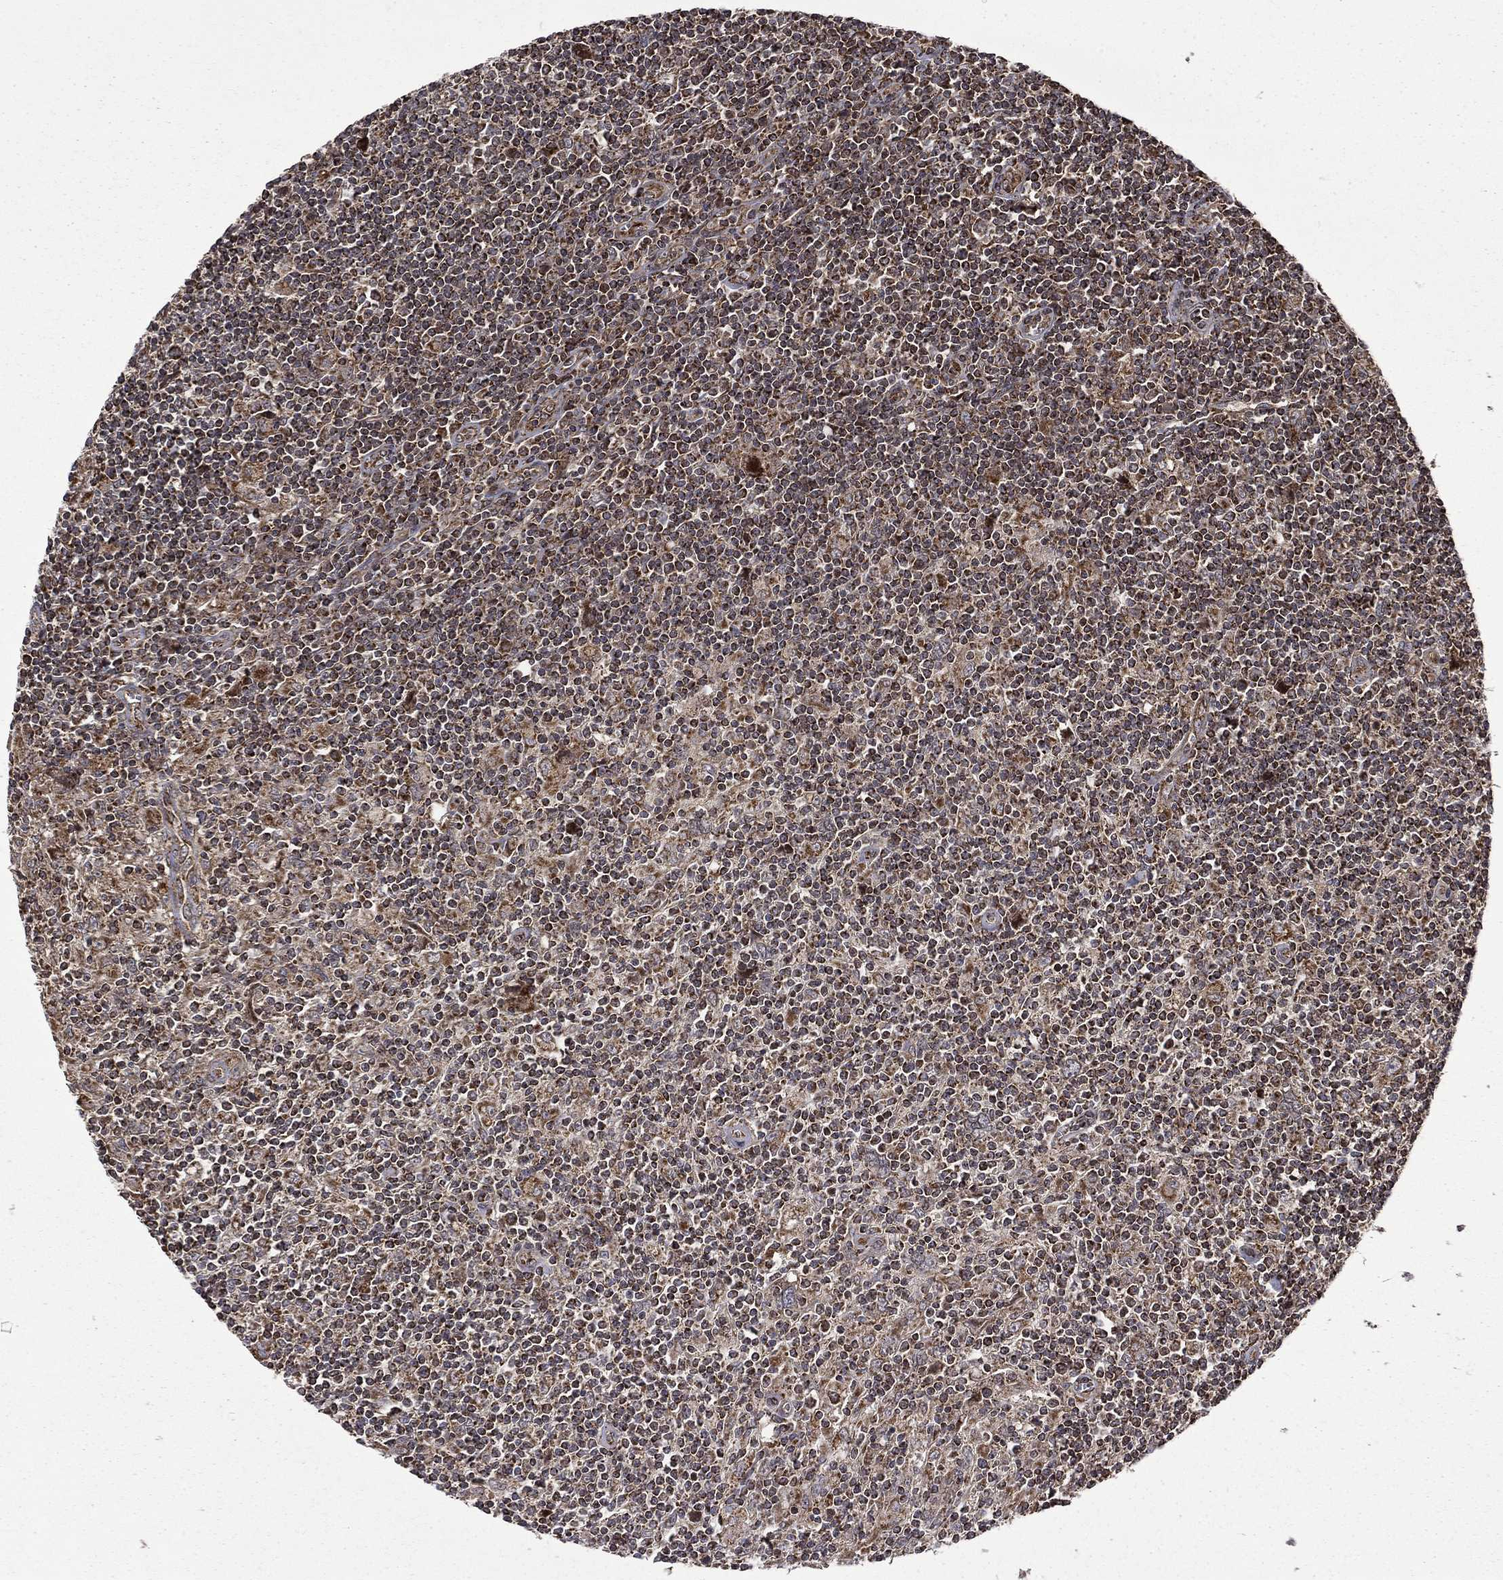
{"staining": {"intensity": "moderate", "quantity": "<25%", "location": "cytoplasmic/membranous"}, "tissue": "lymphoma", "cell_type": "Tumor cells", "image_type": "cancer", "snomed": [{"axis": "morphology", "description": "Hodgkin's disease, NOS"}, {"axis": "topography", "description": "Lymph node"}], "caption": "Protein staining of Hodgkin's disease tissue exhibits moderate cytoplasmic/membranous staining in about <25% of tumor cells.", "gene": "GIMAP6", "patient": {"sex": "male", "age": 40}}